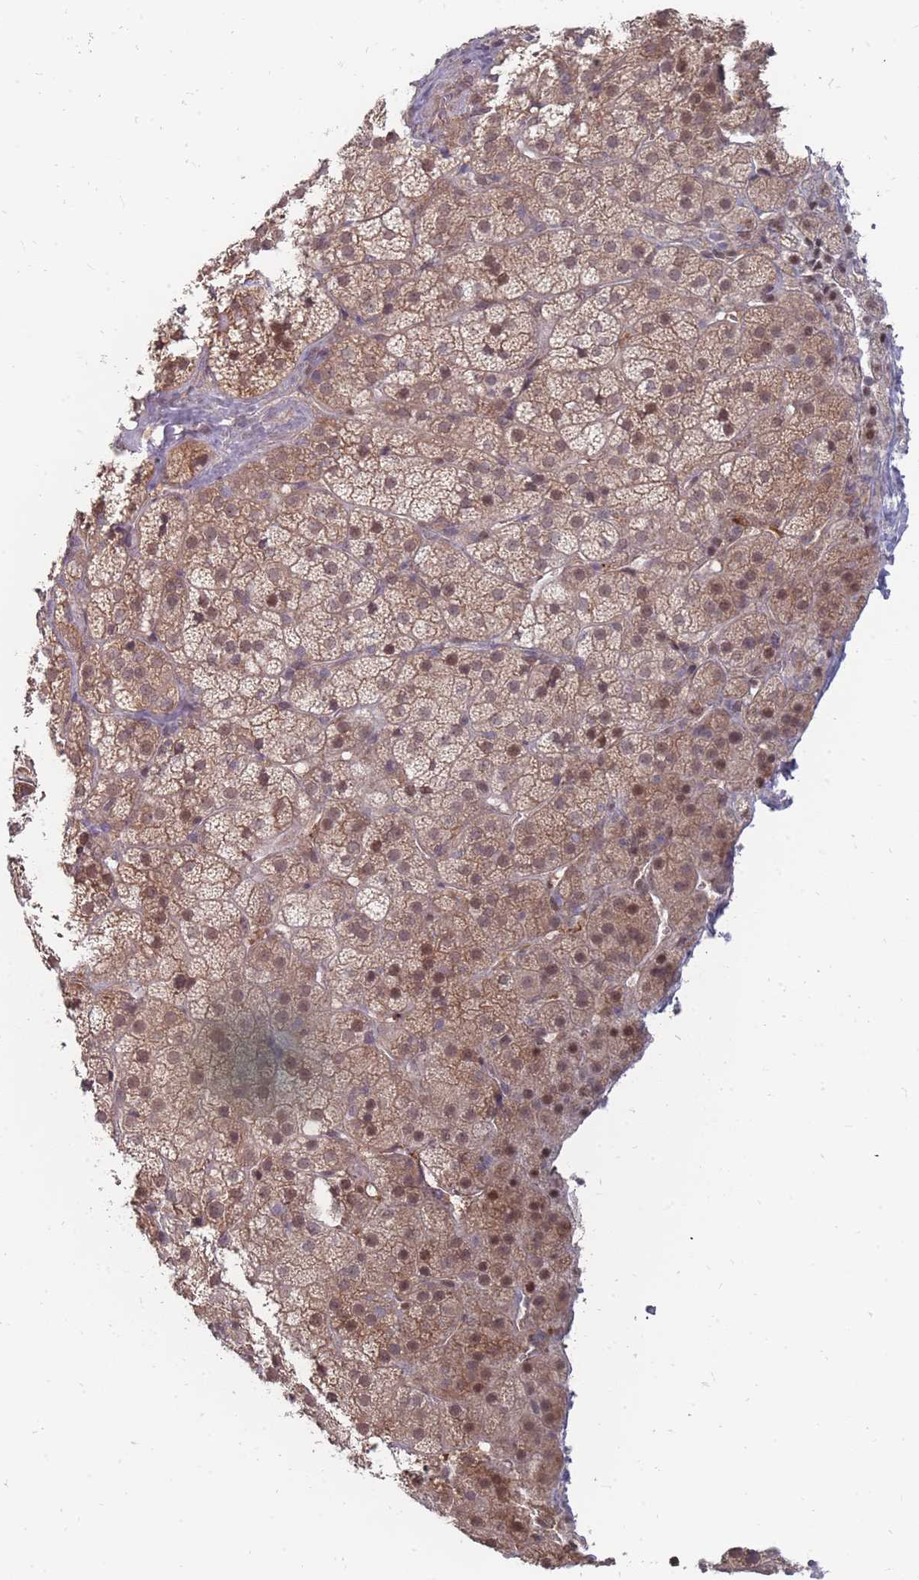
{"staining": {"intensity": "moderate", "quantity": "25%-75%", "location": "cytoplasmic/membranous,nuclear"}, "tissue": "adrenal gland", "cell_type": "Glandular cells", "image_type": "normal", "snomed": [{"axis": "morphology", "description": "Normal tissue, NOS"}, {"axis": "topography", "description": "Adrenal gland"}], "caption": "Human adrenal gland stained for a protein (brown) shows moderate cytoplasmic/membranous,nuclear positive expression in about 25%-75% of glandular cells.", "gene": "NKD1", "patient": {"sex": "female", "age": 70}}